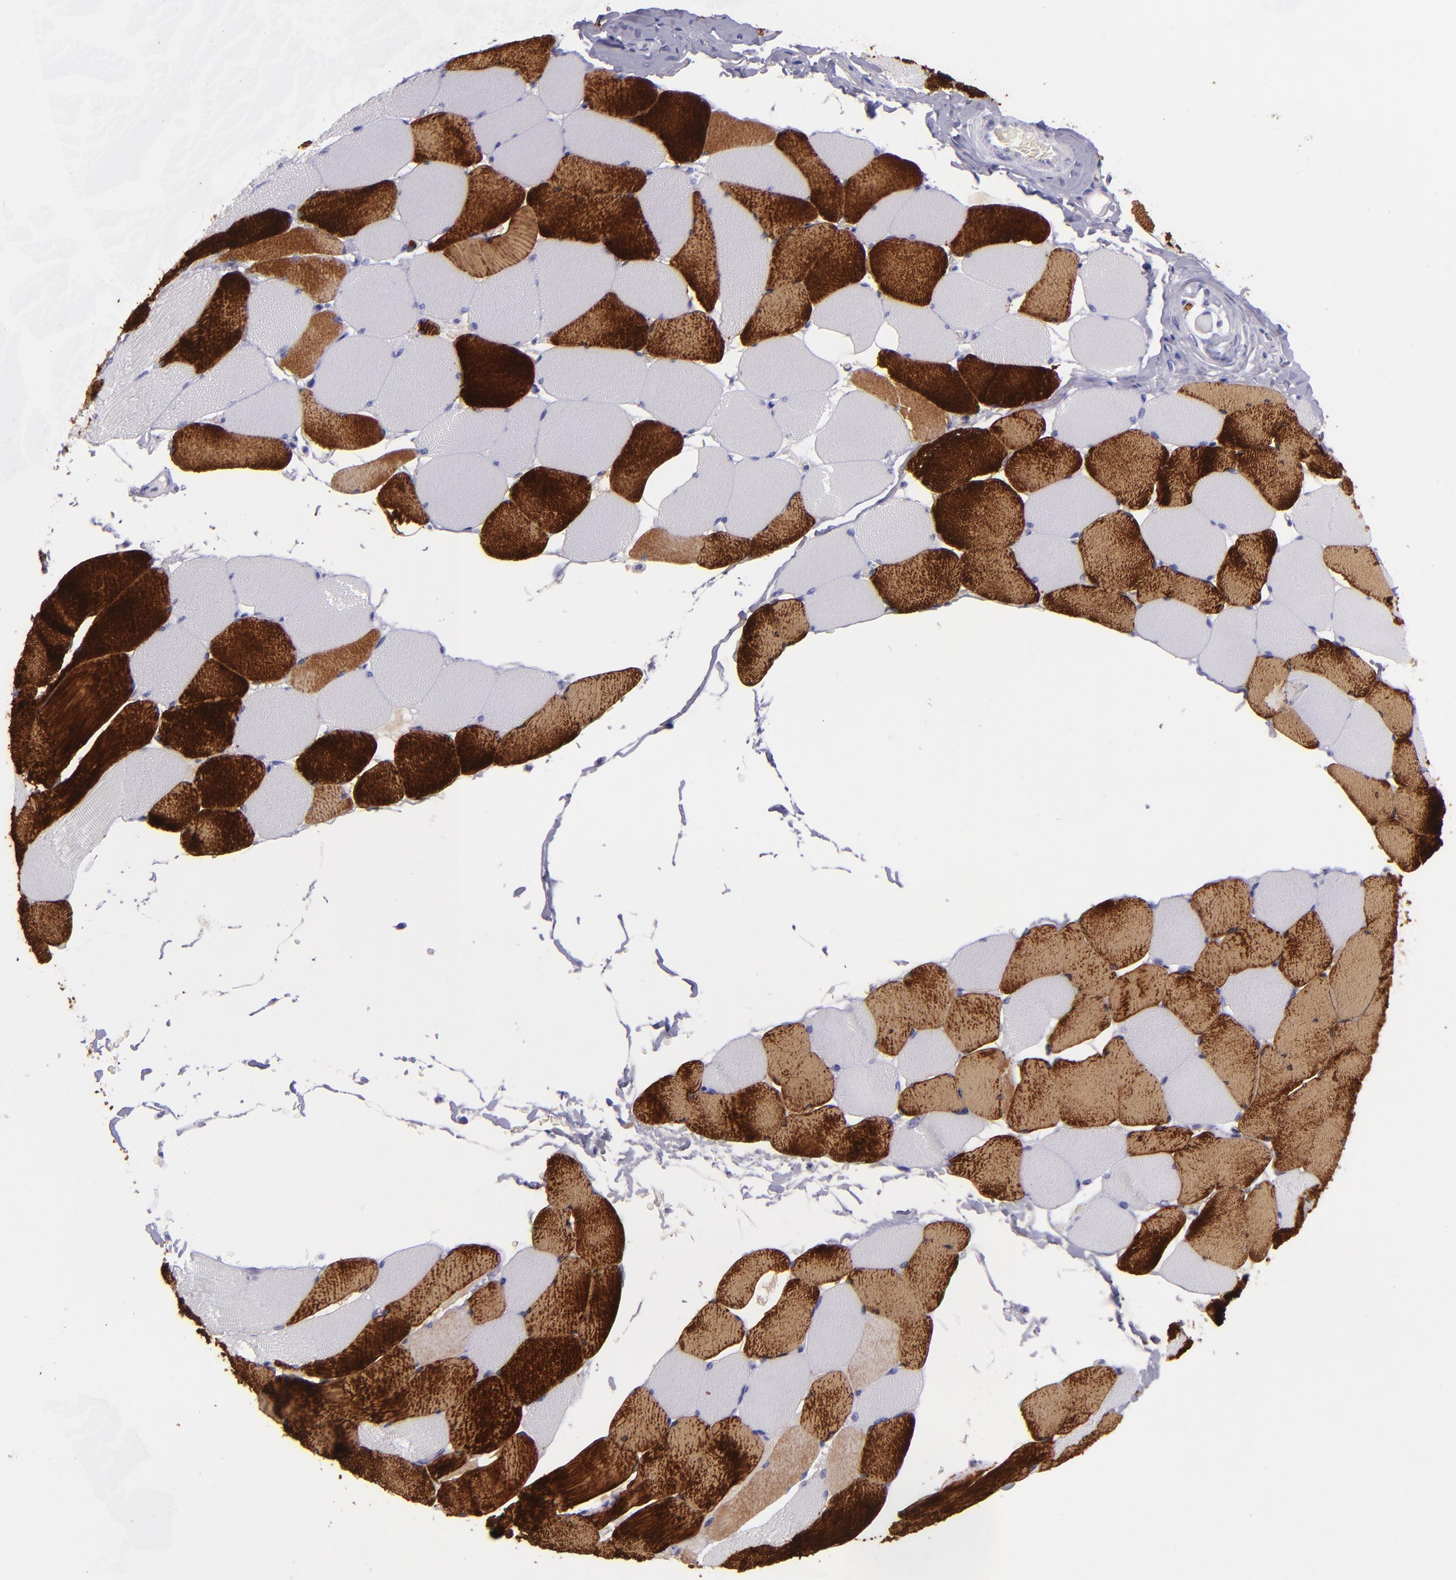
{"staining": {"intensity": "strong", "quantity": "25%-75%", "location": "cytoplasmic/membranous"}, "tissue": "skeletal muscle", "cell_type": "Myocytes", "image_type": "normal", "snomed": [{"axis": "morphology", "description": "Normal tissue, NOS"}, {"axis": "topography", "description": "Skeletal muscle"}], "caption": "DAB immunohistochemical staining of benign human skeletal muscle shows strong cytoplasmic/membranous protein expression in approximately 25%-75% of myocytes.", "gene": "TNNT3", "patient": {"sex": "male", "age": 62}}